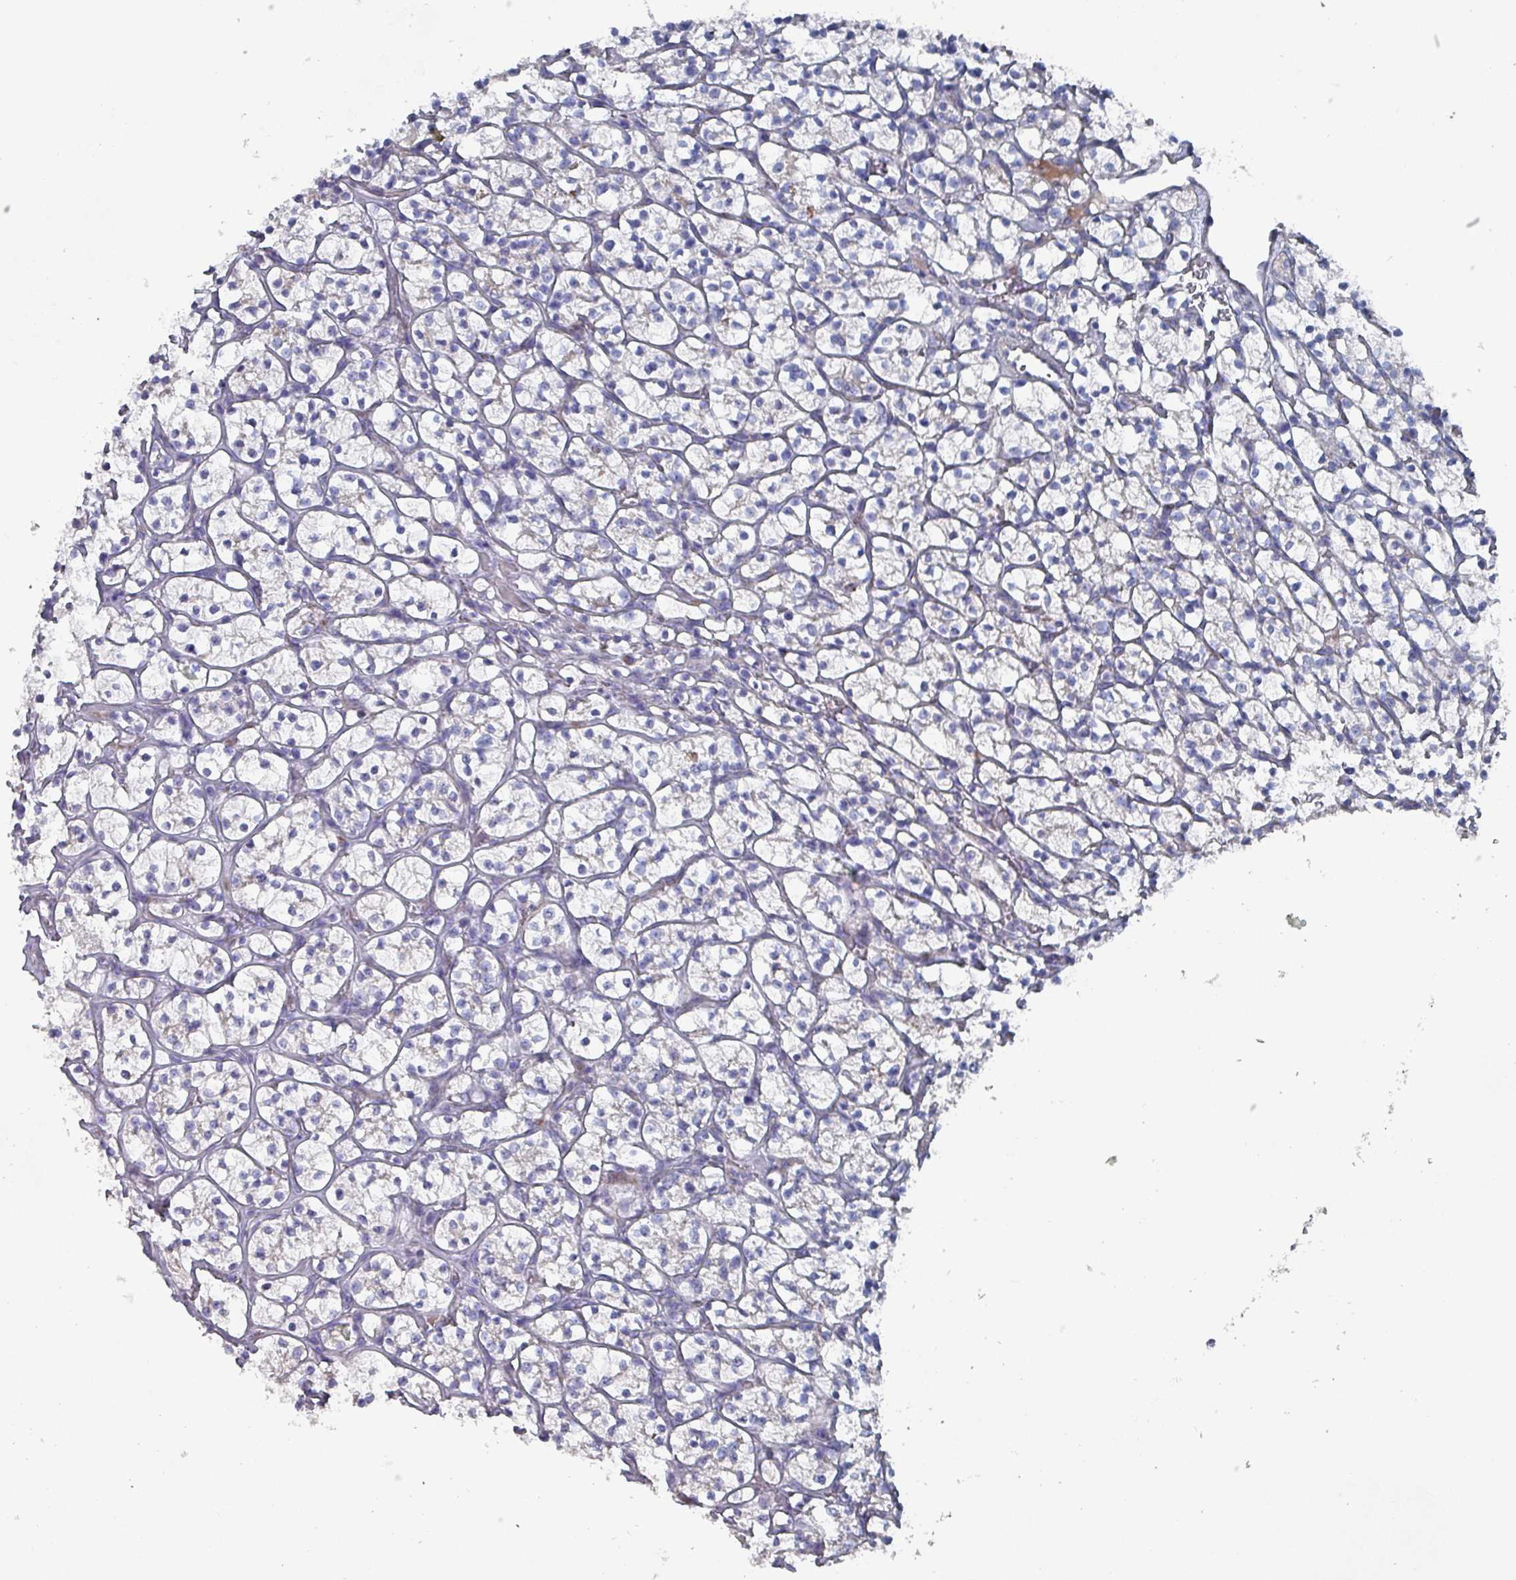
{"staining": {"intensity": "negative", "quantity": "none", "location": "none"}, "tissue": "renal cancer", "cell_type": "Tumor cells", "image_type": "cancer", "snomed": [{"axis": "morphology", "description": "Adenocarcinoma, NOS"}, {"axis": "topography", "description": "Kidney"}], "caption": "A high-resolution histopathology image shows immunohistochemistry (IHC) staining of renal cancer, which reveals no significant expression in tumor cells.", "gene": "DRD5", "patient": {"sex": "female", "age": 64}}